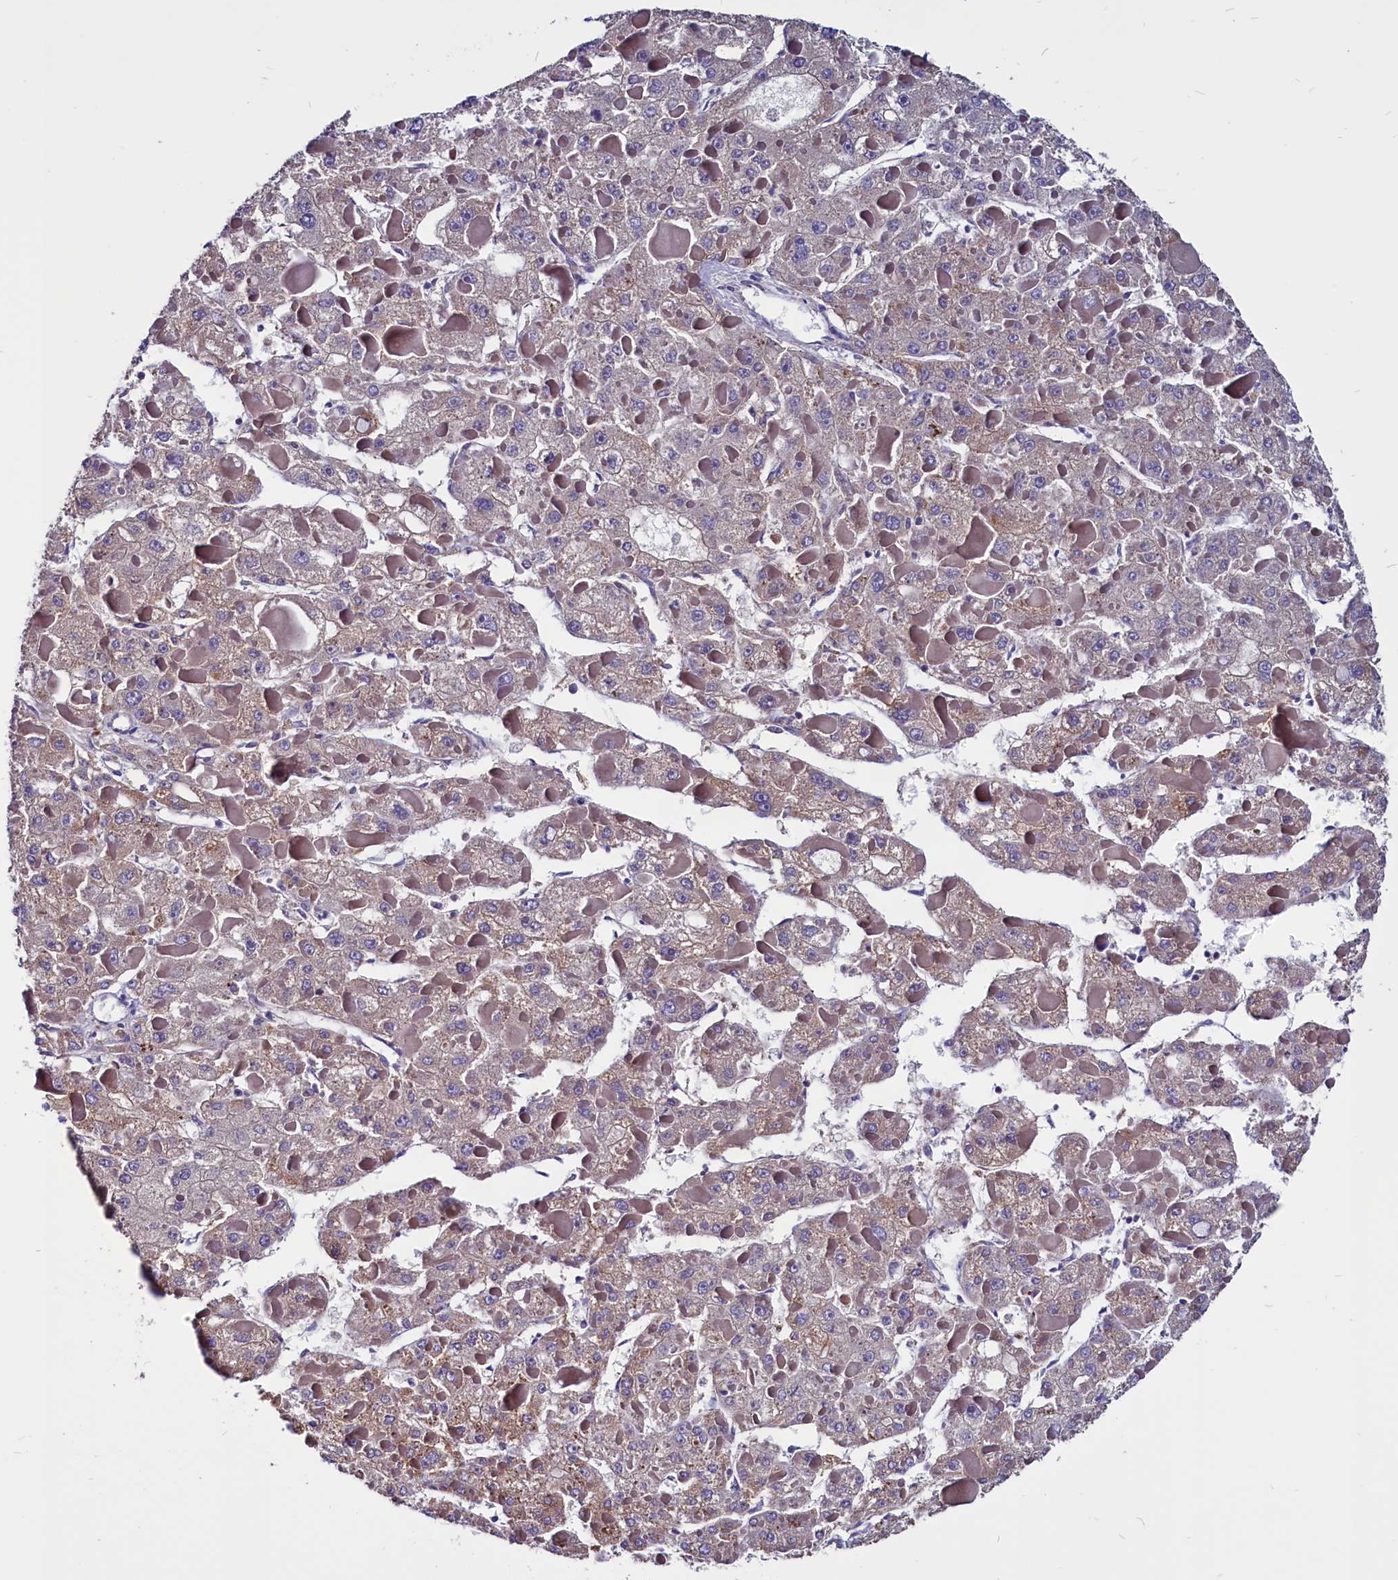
{"staining": {"intensity": "weak", "quantity": "25%-75%", "location": "cytoplasmic/membranous"}, "tissue": "liver cancer", "cell_type": "Tumor cells", "image_type": "cancer", "snomed": [{"axis": "morphology", "description": "Carcinoma, Hepatocellular, NOS"}, {"axis": "topography", "description": "Liver"}], "caption": "There is low levels of weak cytoplasmic/membranous expression in tumor cells of hepatocellular carcinoma (liver), as demonstrated by immunohistochemical staining (brown color).", "gene": "CCBE1", "patient": {"sex": "female", "age": 73}}